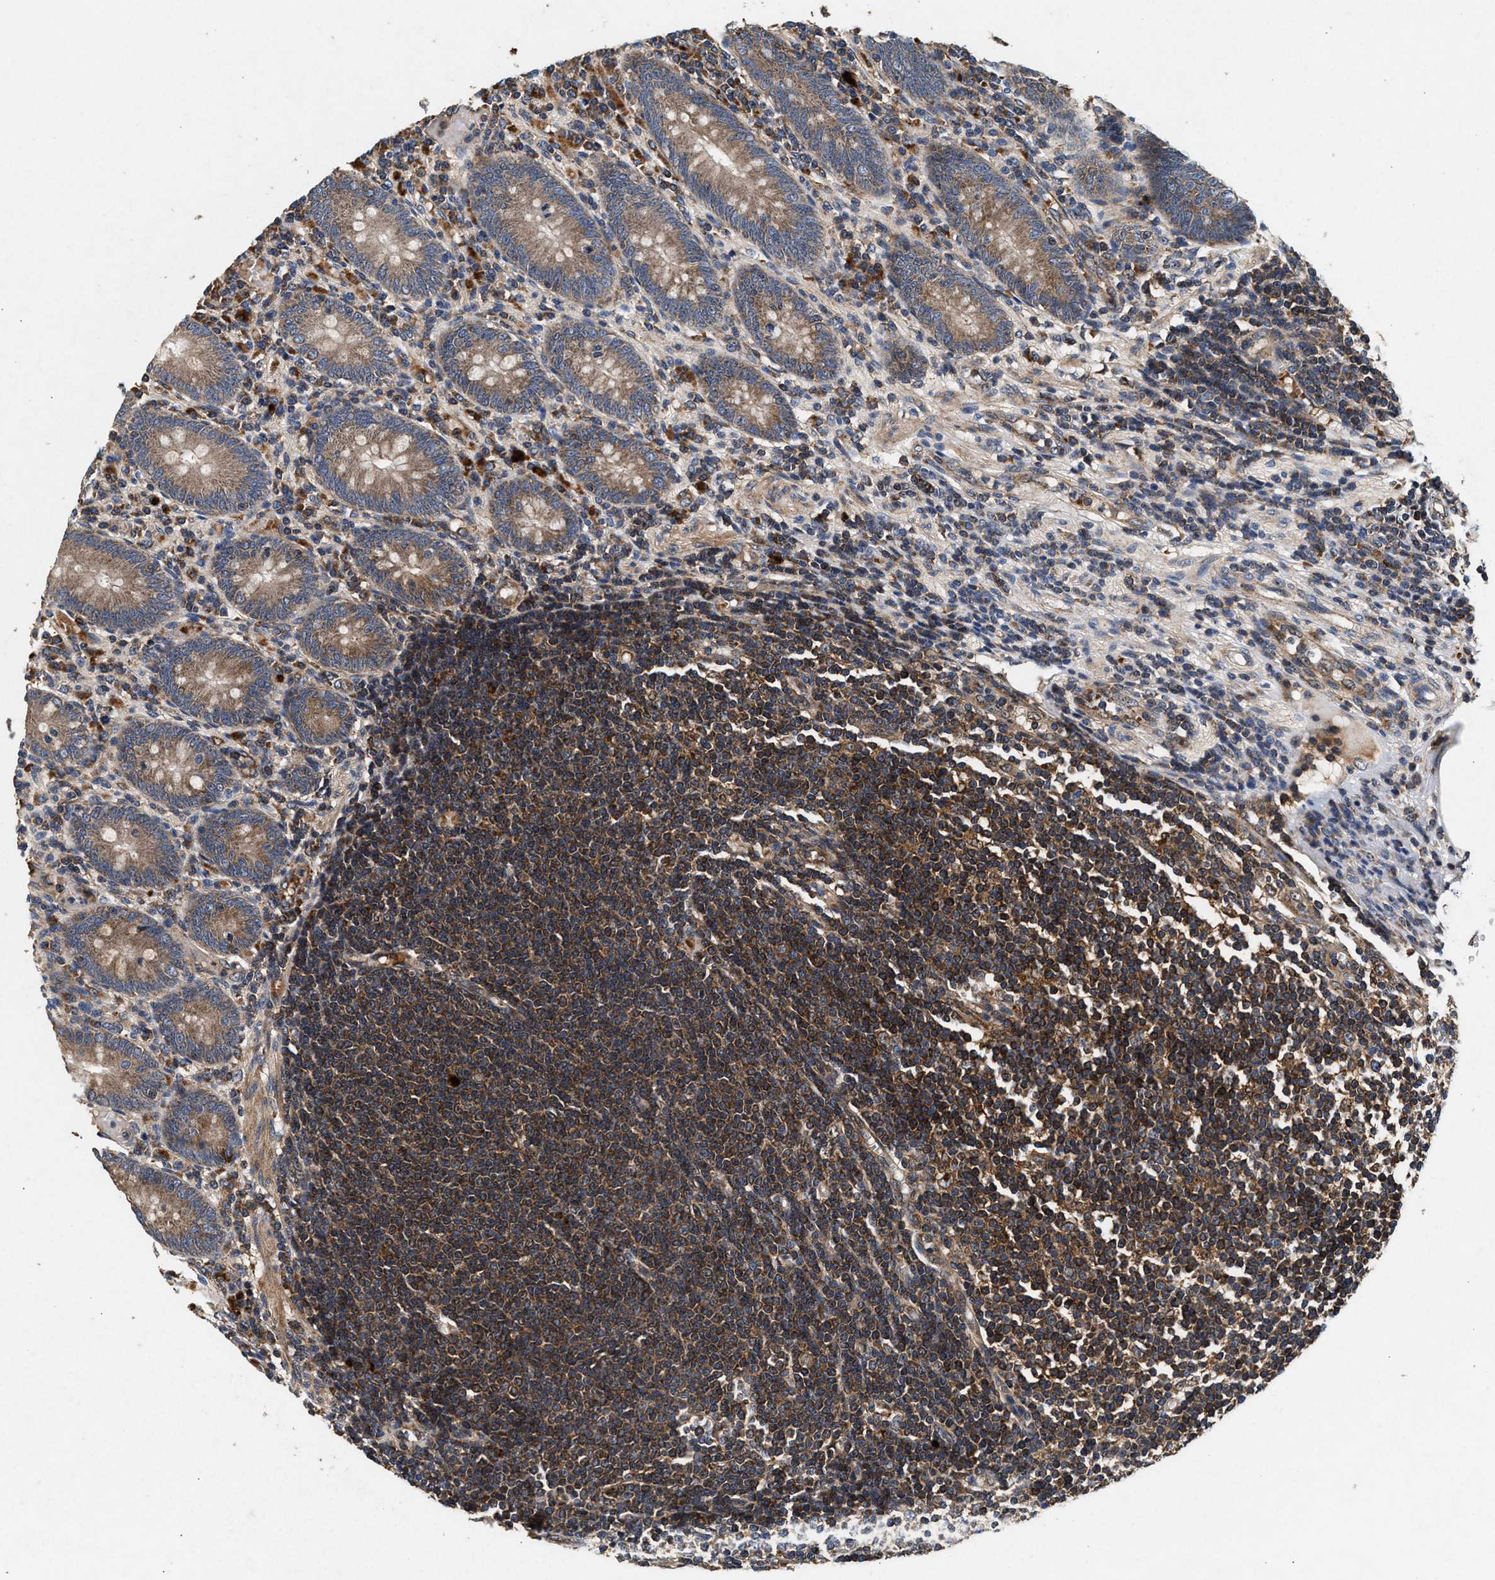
{"staining": {"intensity": "strong", "quantity": ">75%", "location": "cytoplasmic/membranous"}, "tissue": "appendix", "cell_type": "Glandular cells", "image_type": "normal", "snomed": [{"axis": "morphology", "description": "Normal tissue, NOS"}, {"axis": "morphology", "description": "Inflammation, NOS"}, {"axis": "topography", "description": "Appendix"}], "caption": "Immunohistochemical staining of normal appendix shows strong cytoplasmic/membranous protein staining in about >75% of glandular cells.", "gene": "NFKB2", "patient": {"sex": "male", "age": 46}}